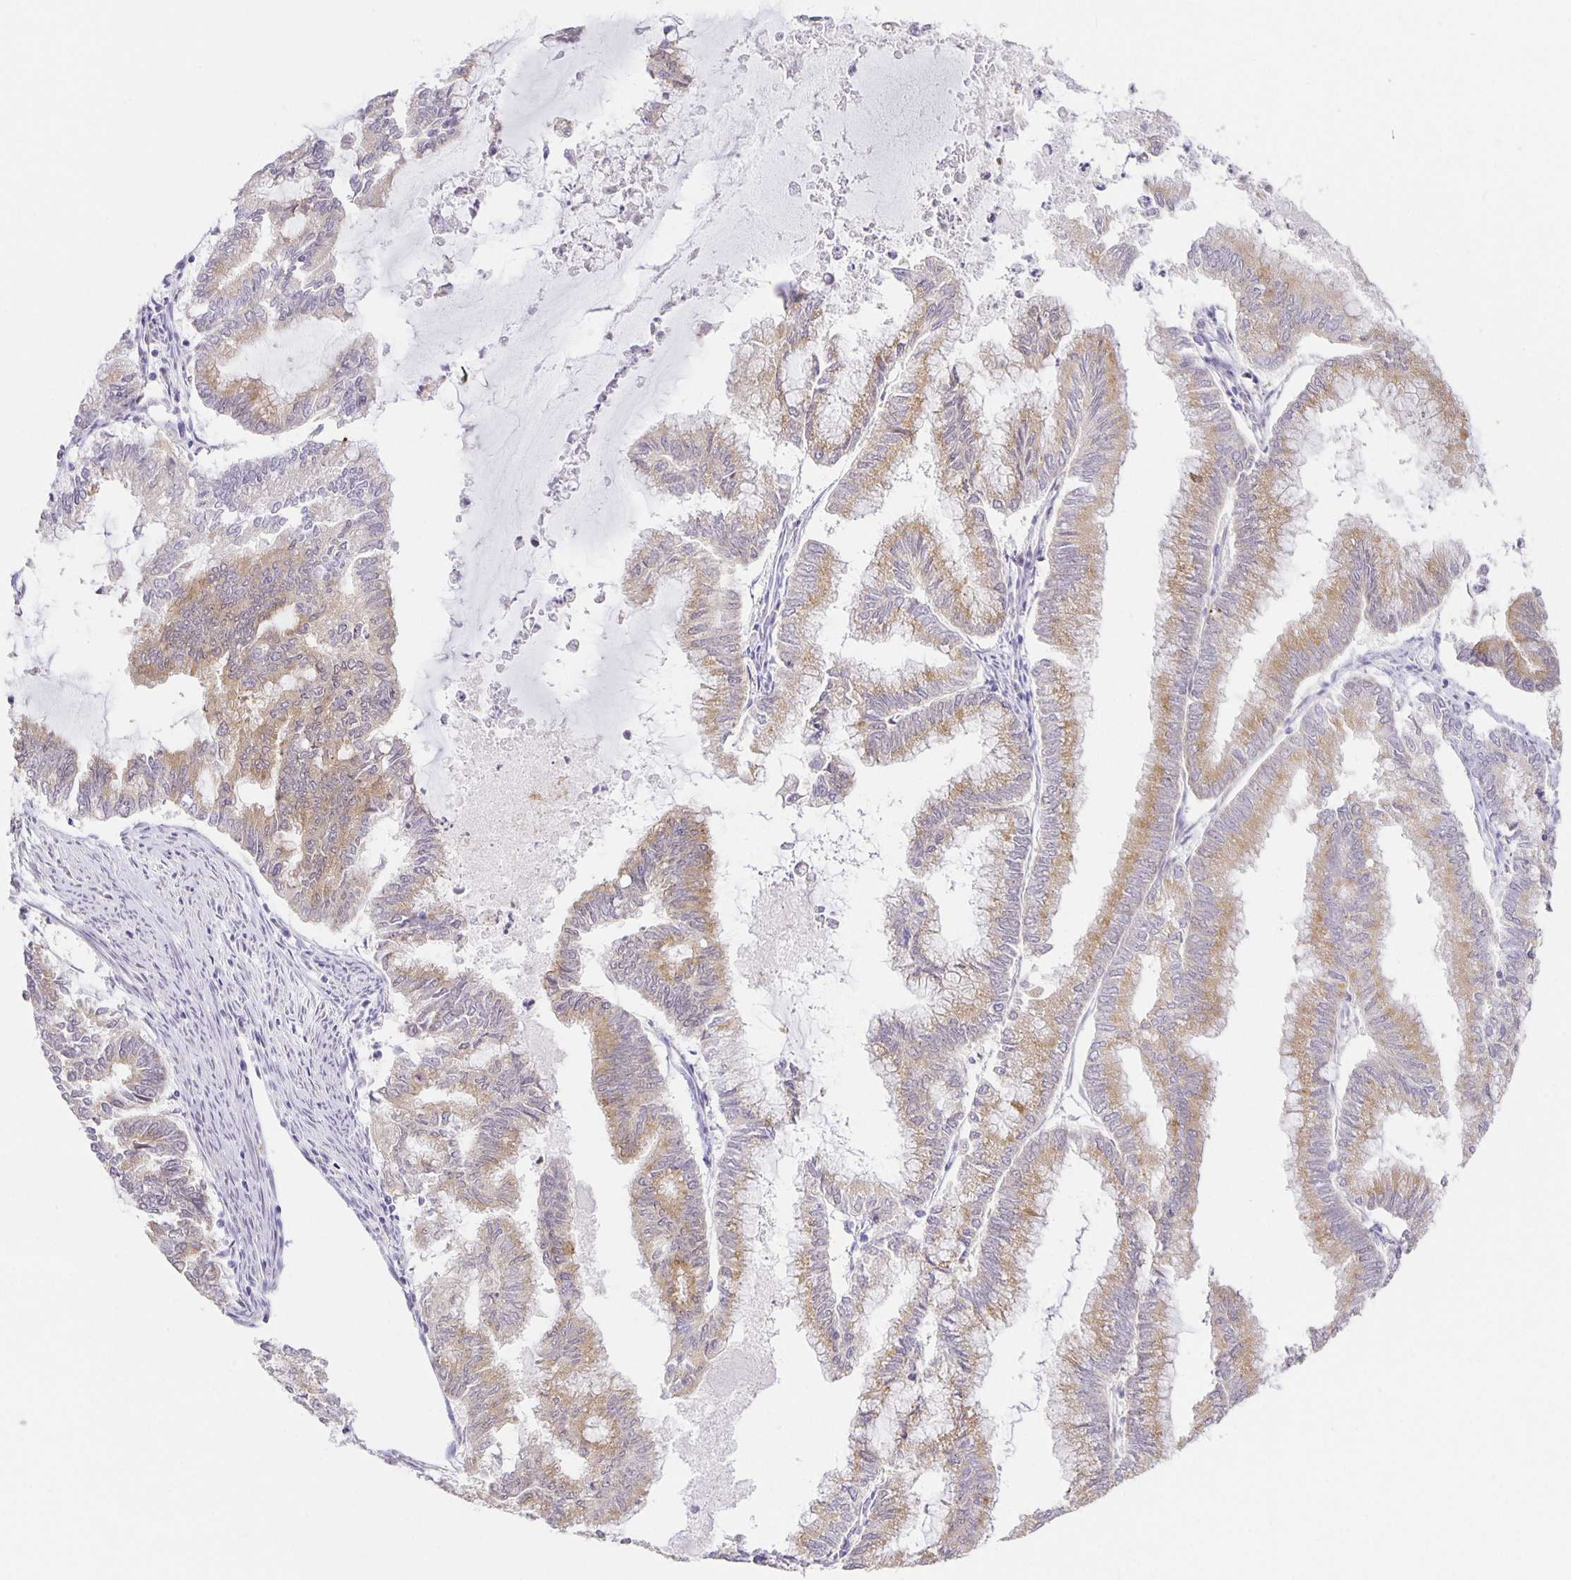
{"staining": {"intensity": "weak", "quantity": "25%-75%", "location": "cytoplasmic/membranous"}, "tissue": "endometrial cancer", "cell_type": "Tumor cells", "image_type": "cancer", "snomed": [{"axis": "morphology", "description": "Adenocarcinoma, NOS"}, {"axis": "topography", "description": "Endometrium"}], "caption": "DAB (3,3'-diaminobenzidine) immunohistochemical staining of adenocarcinoma (endometrial) displays weak cytoplasmic/membranous protein expression in about 25%-75% of tumor cells.", "gene": "TJP3", "patient": {"sex": "female", "age": 79}}